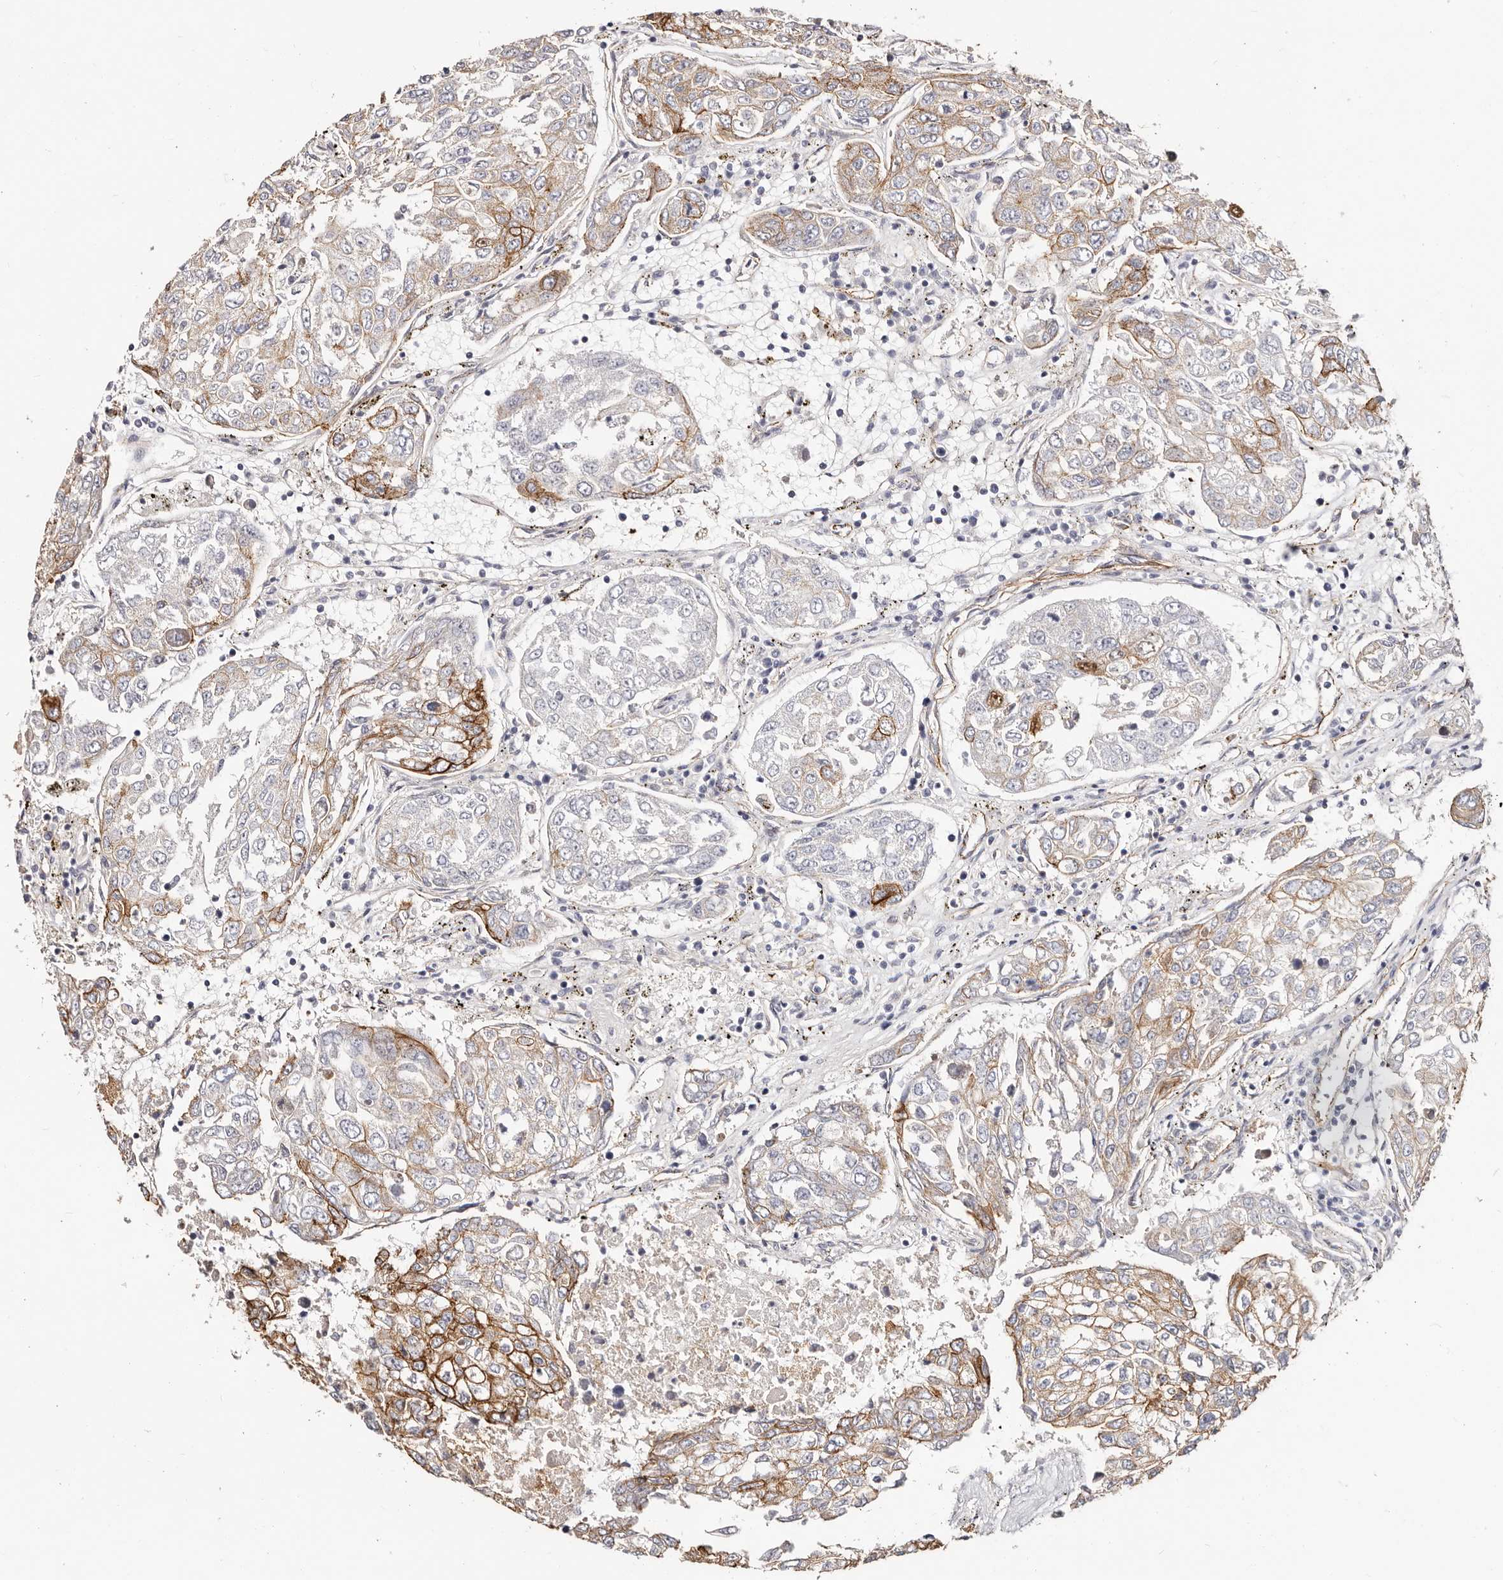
{"staining": {"intensity": "moderate", "quantity": "25%-75%", "location": "cytoplasmic/membranous"}, "tissue": "urothelial cancer", "cell_type": "Tumor cells", "image_type": "cancer", "snomed": [{"axis": "morphology", "description": "Urothelial carcinoma, High grade"}, {"axis": "topography", "description": "Lymph node"}, {"axis": "topography", "description": "Urinary bladder"}], "caption": "The photomicrograph displays immunohistochemical staining of urothelial cancer. There is moderate cytoplasmic/membranous positivity is appreciated in about 25%-75% of tumor cells.", "gene": "CTNNB1", "patient": {"sex": "male", "age": 51}}